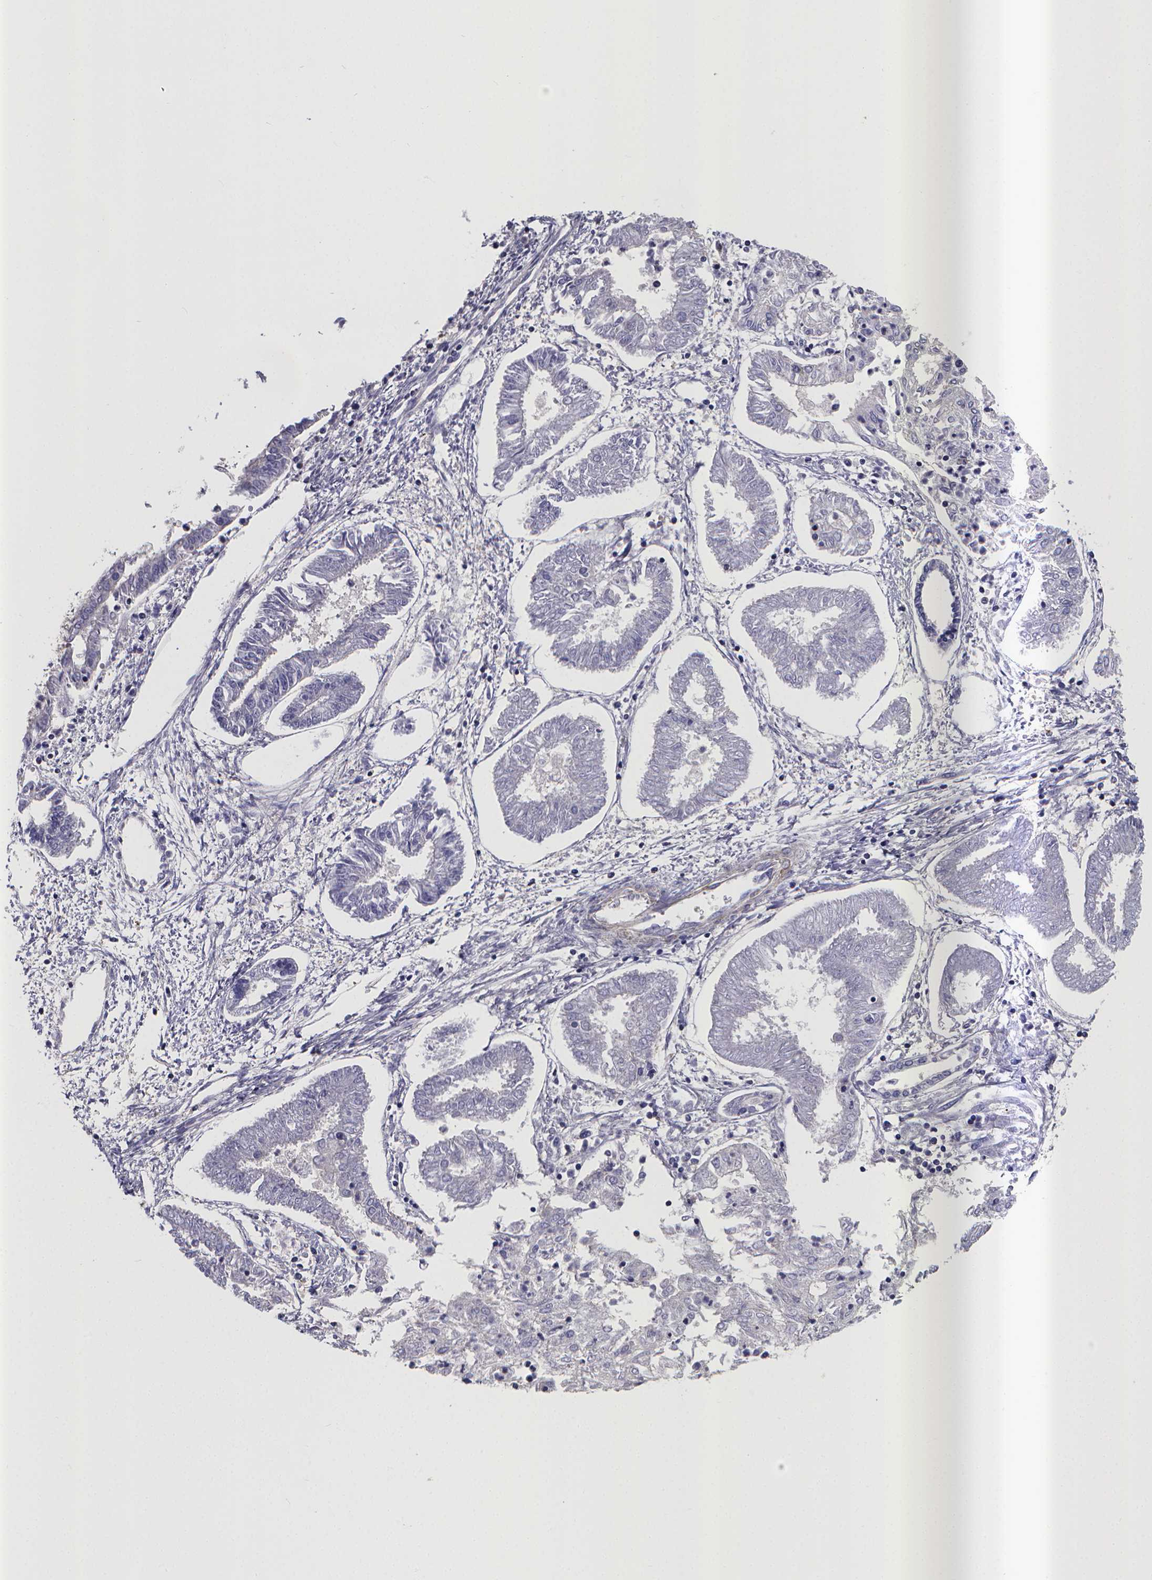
{"staining": {"intensity": "negative", "quantity": "none", "location": "none"}, "tissue": "endometrial cancer", "cell_type": "Tumor cells", "image_type": "cancer", "snomed": [{"axis": "morphology", "description": "Adenocarcinoma, NOS"}, {"axis": "topography", "description": "Endometrium"}], "caption": "DAB (3,3'-diaminobenzidine) immunohistochemical staining of human endometrial adenocarcinoma demonstrates no significant expression in tumor cells. (Brightfield microscopy of DAB immunohistochemistry (IHC) at high magnification).", "gene": "RERG", "patient": {"sex": "female", "age": 68}}